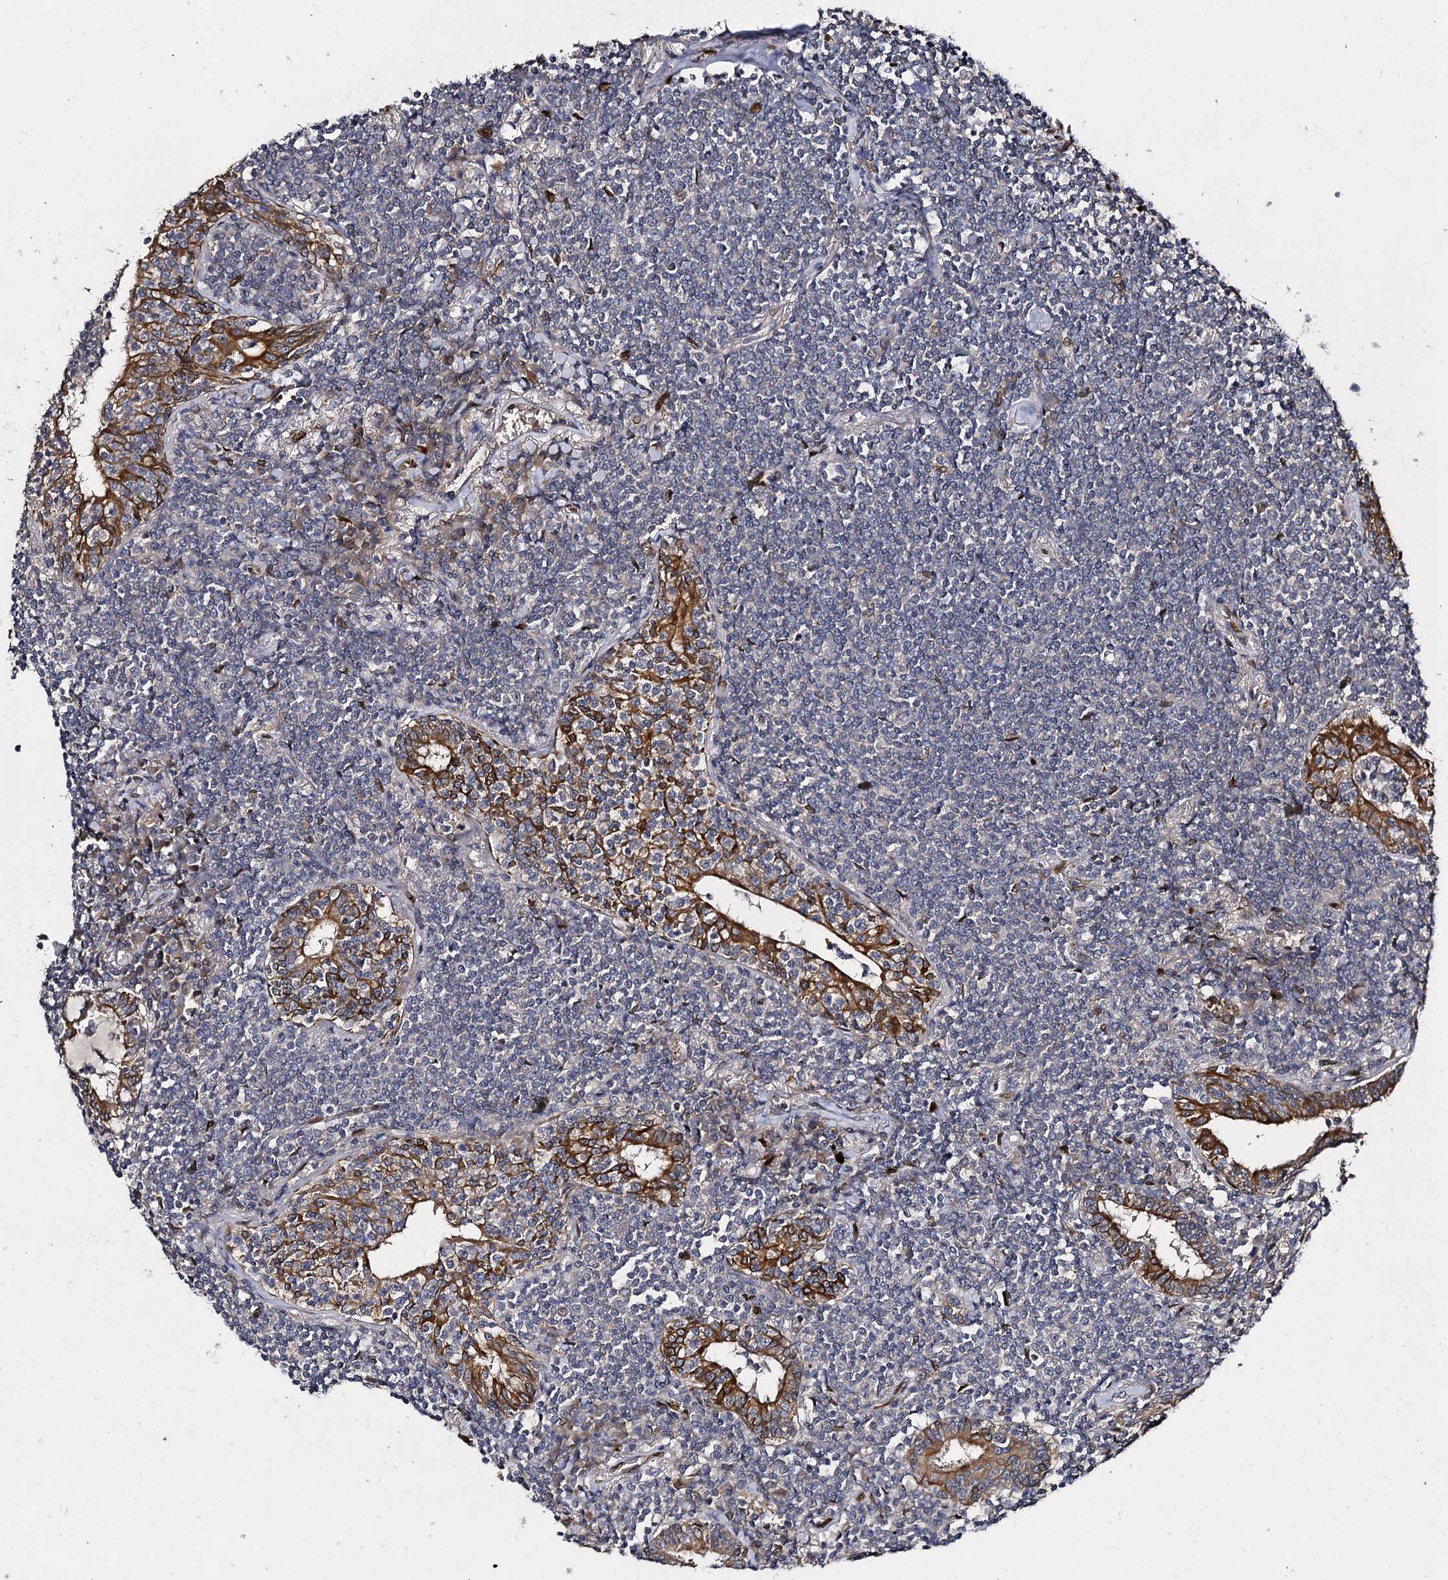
{"staining": {"intensity": "negative", "quantity": "none", "location": "none"}, "tissue": "lymphoma", "cell_type": "Tumor cells", "image_type": "cancer", "snomed": [{"axis": "morphology", "description": "Malignant lymphoma, non-Hodgkin's type, Low grade"}, {"axis": "topography", "description": "Lung"}], "caption": "Immunohistochemistry (IHC) photomicrograph of malignant lymphoma, non-Hodgkin's type (low-grade) stained for a protein (brown), which demonstrates no positivity in tumor cells.", "gene": "SLC11A2", "patient": {"sex": "female", "age": 71}}